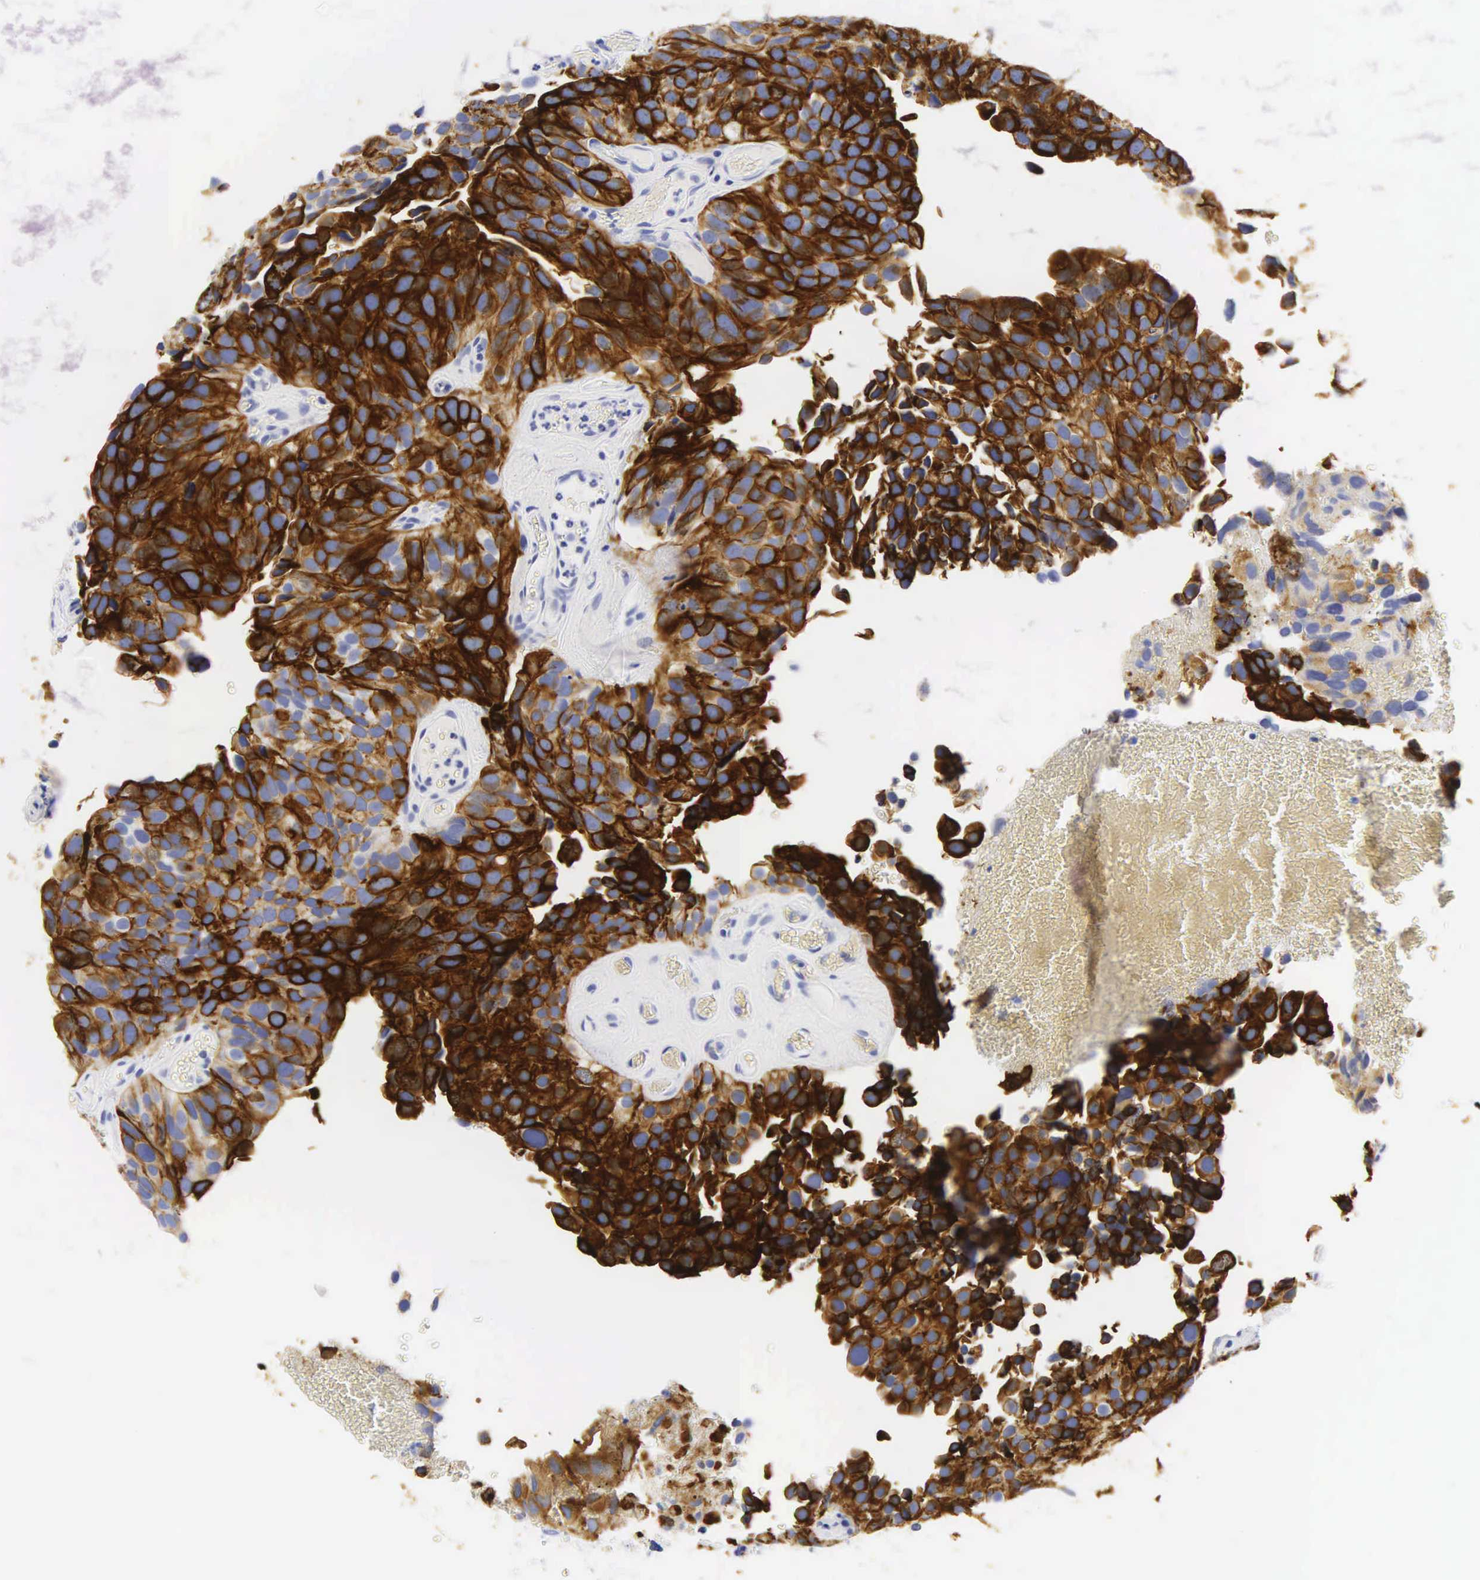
{"staining": {"intensity": "strong", "quantity": ">75%", "location": "cytoplasmic/membranous"}, "tissue": "urothelial cancer", "cell_type": "Tumor cells", "image_type": "cancer", "snomed": [{"axis": "morphology", "description": "Urothelial carcinoma, High grade"}, {"axis": "topography", "description": "Urinary bladder"}], "caption": "The image reveals a brown stain indicating the presence of a protein in the cytoplasmic/membranous of tumor cells in urothelial cancer.", "gene": "KRT20", "patient": {"sex": "male", "age": 72}}